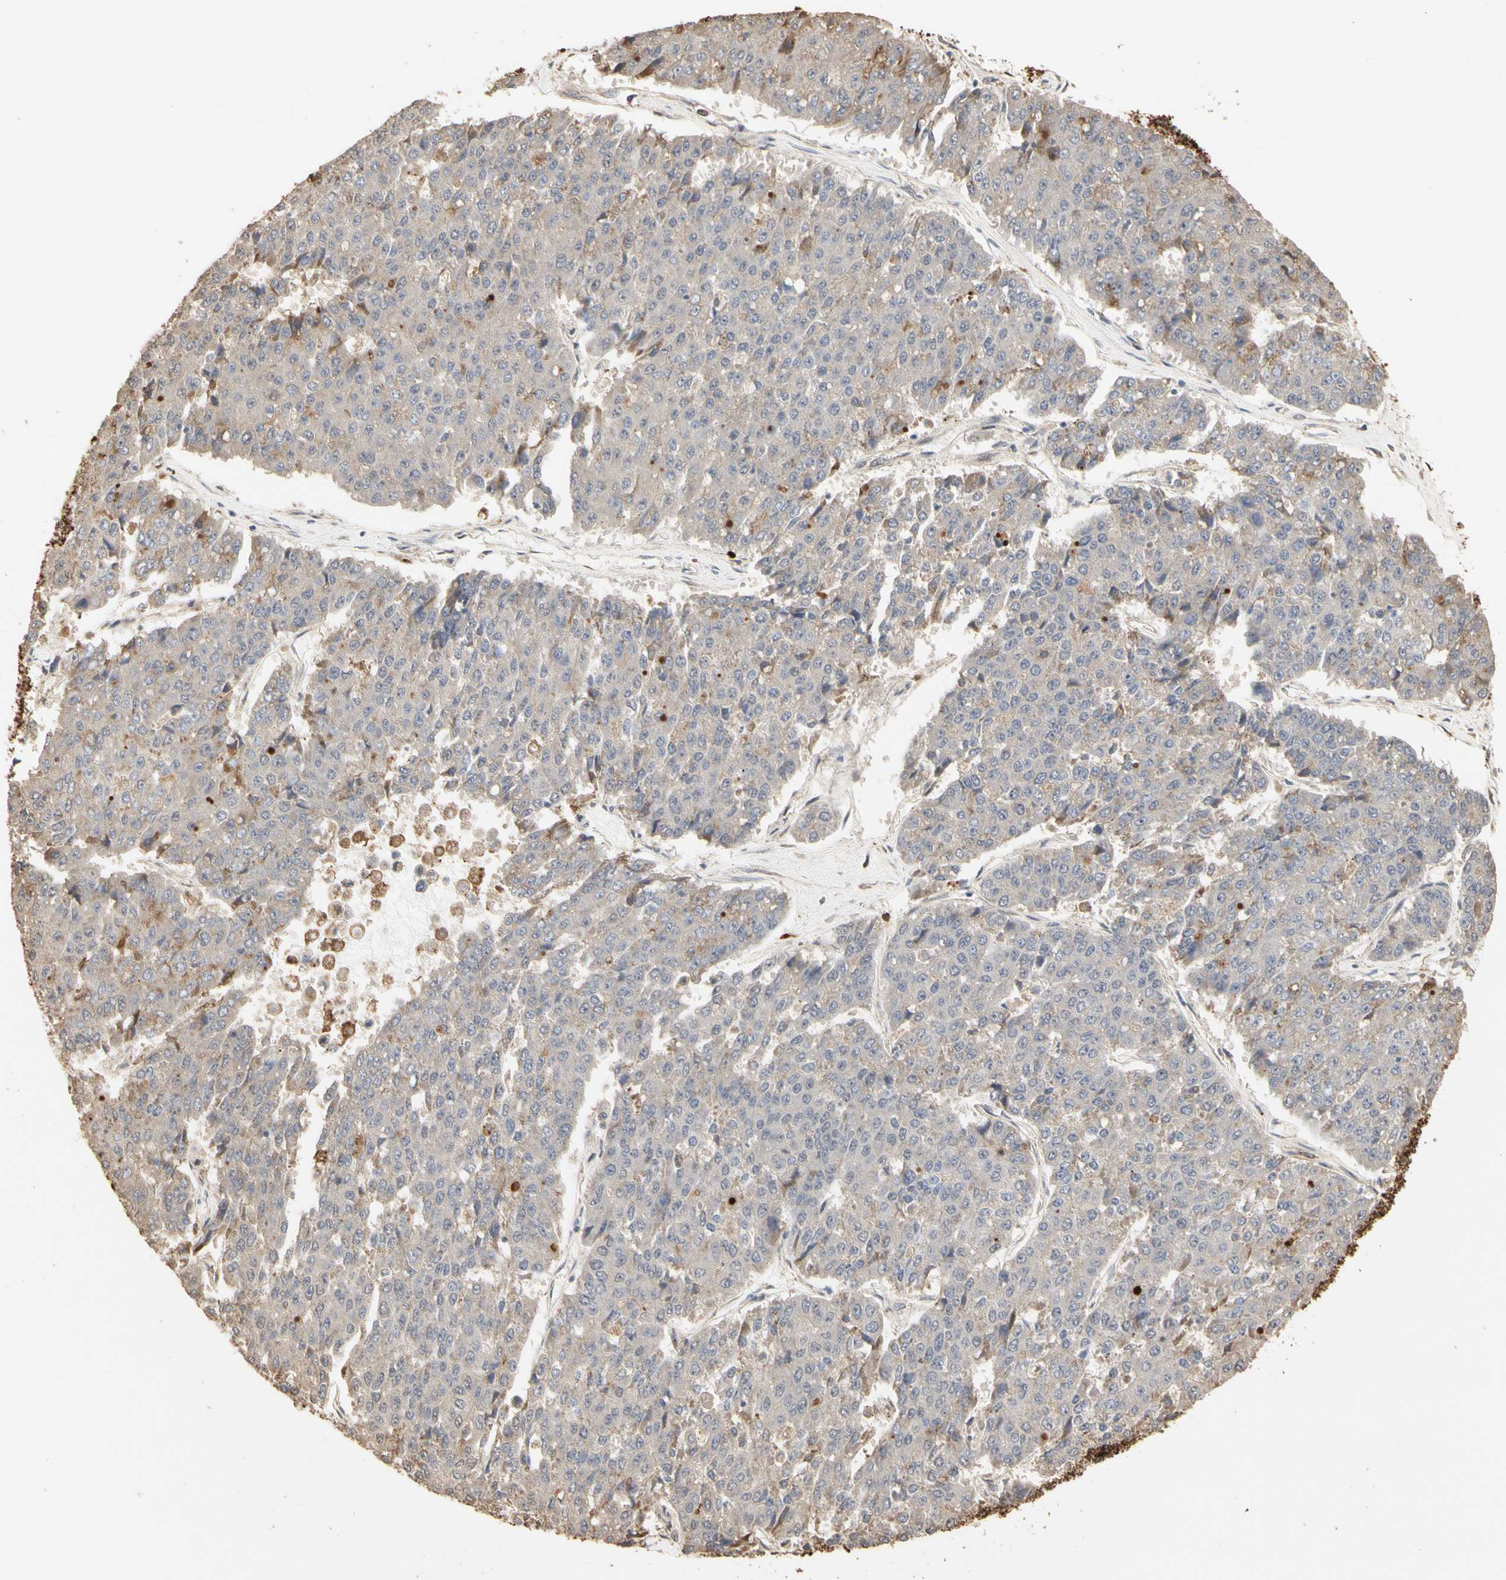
{"staining": {"intensity": "moderate", "quantity": "<25%", "location": "cytoplasmic/membranous"}, "tissue": "pancreatic cancer", "cell_type": "Tumor cells", "image_type": "cancer", "snomed": [{"axis": "morphology", "description": "Adenocarcinoma, NOS"}, {"axis": "topography", "description": "Pancreas"}], "caption": "This micrograph reveals immunohistochemistry staining of human pancreatic cancer (adenocarcinoma), with low moderate cytoplasmic/membranous positivity in approximately <25% of tumor cells.", "gene": "TAOK1", "patient": {"sex": "male", "age": 50}}